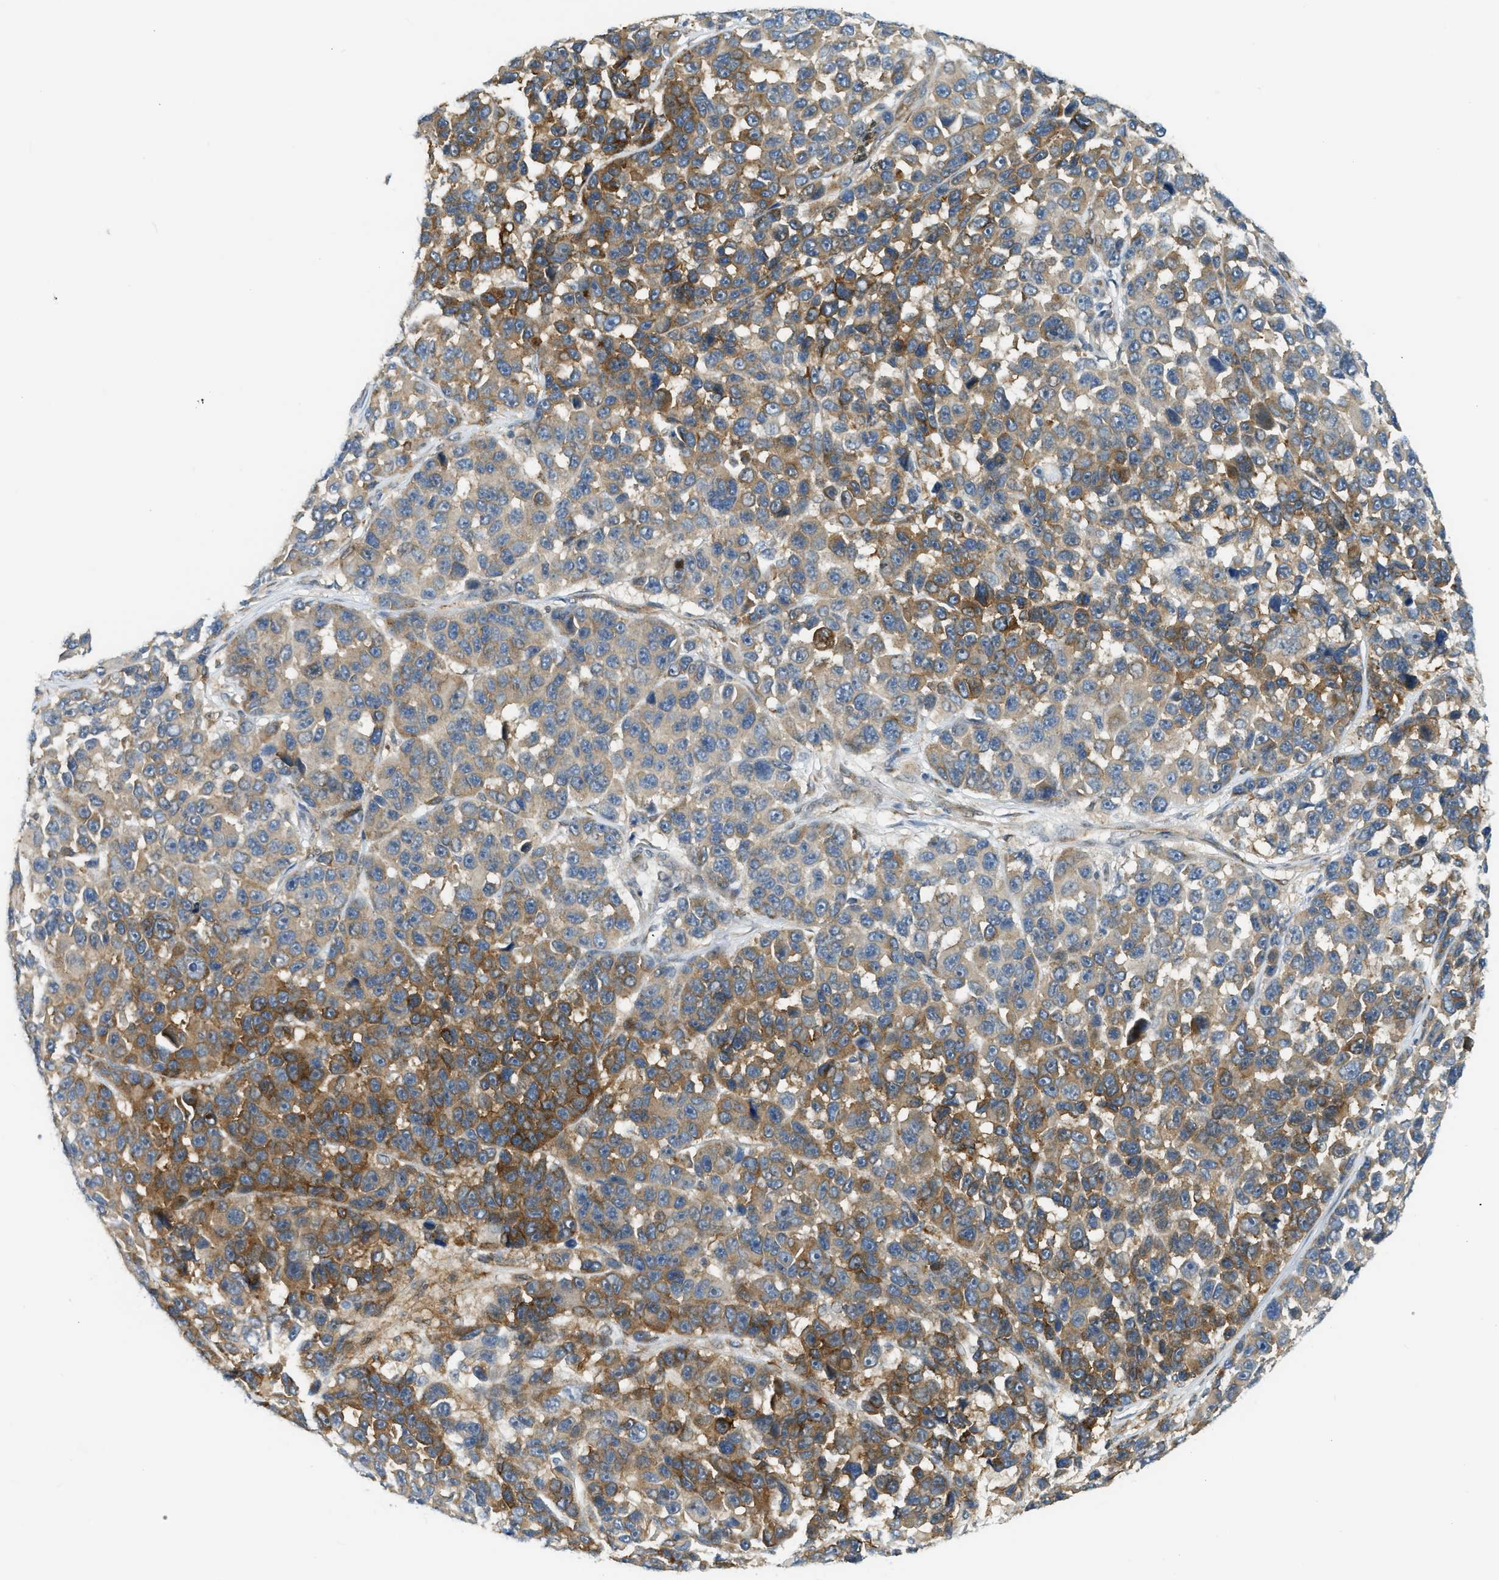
{"staining": {"intensity": "moderate", "quantity": ">75%", "location": "cytoplasmic/membranous"}, "tissue": "melanoma", "cell_type": "Tumor cells", "image_type": "cancer", "snomed": [{"axis": "morphology", "description": "Malignant melanoma, NOS"}, {"axis": "topography", "description": "Skin"}], "caption": "The image shows a brown stain indicating the presence of a protein in the cytoplasmic/membranous of tumor cells in melanoma.", "gene": "ZNF408", "patient": {"sex": "male", "age": 53}}